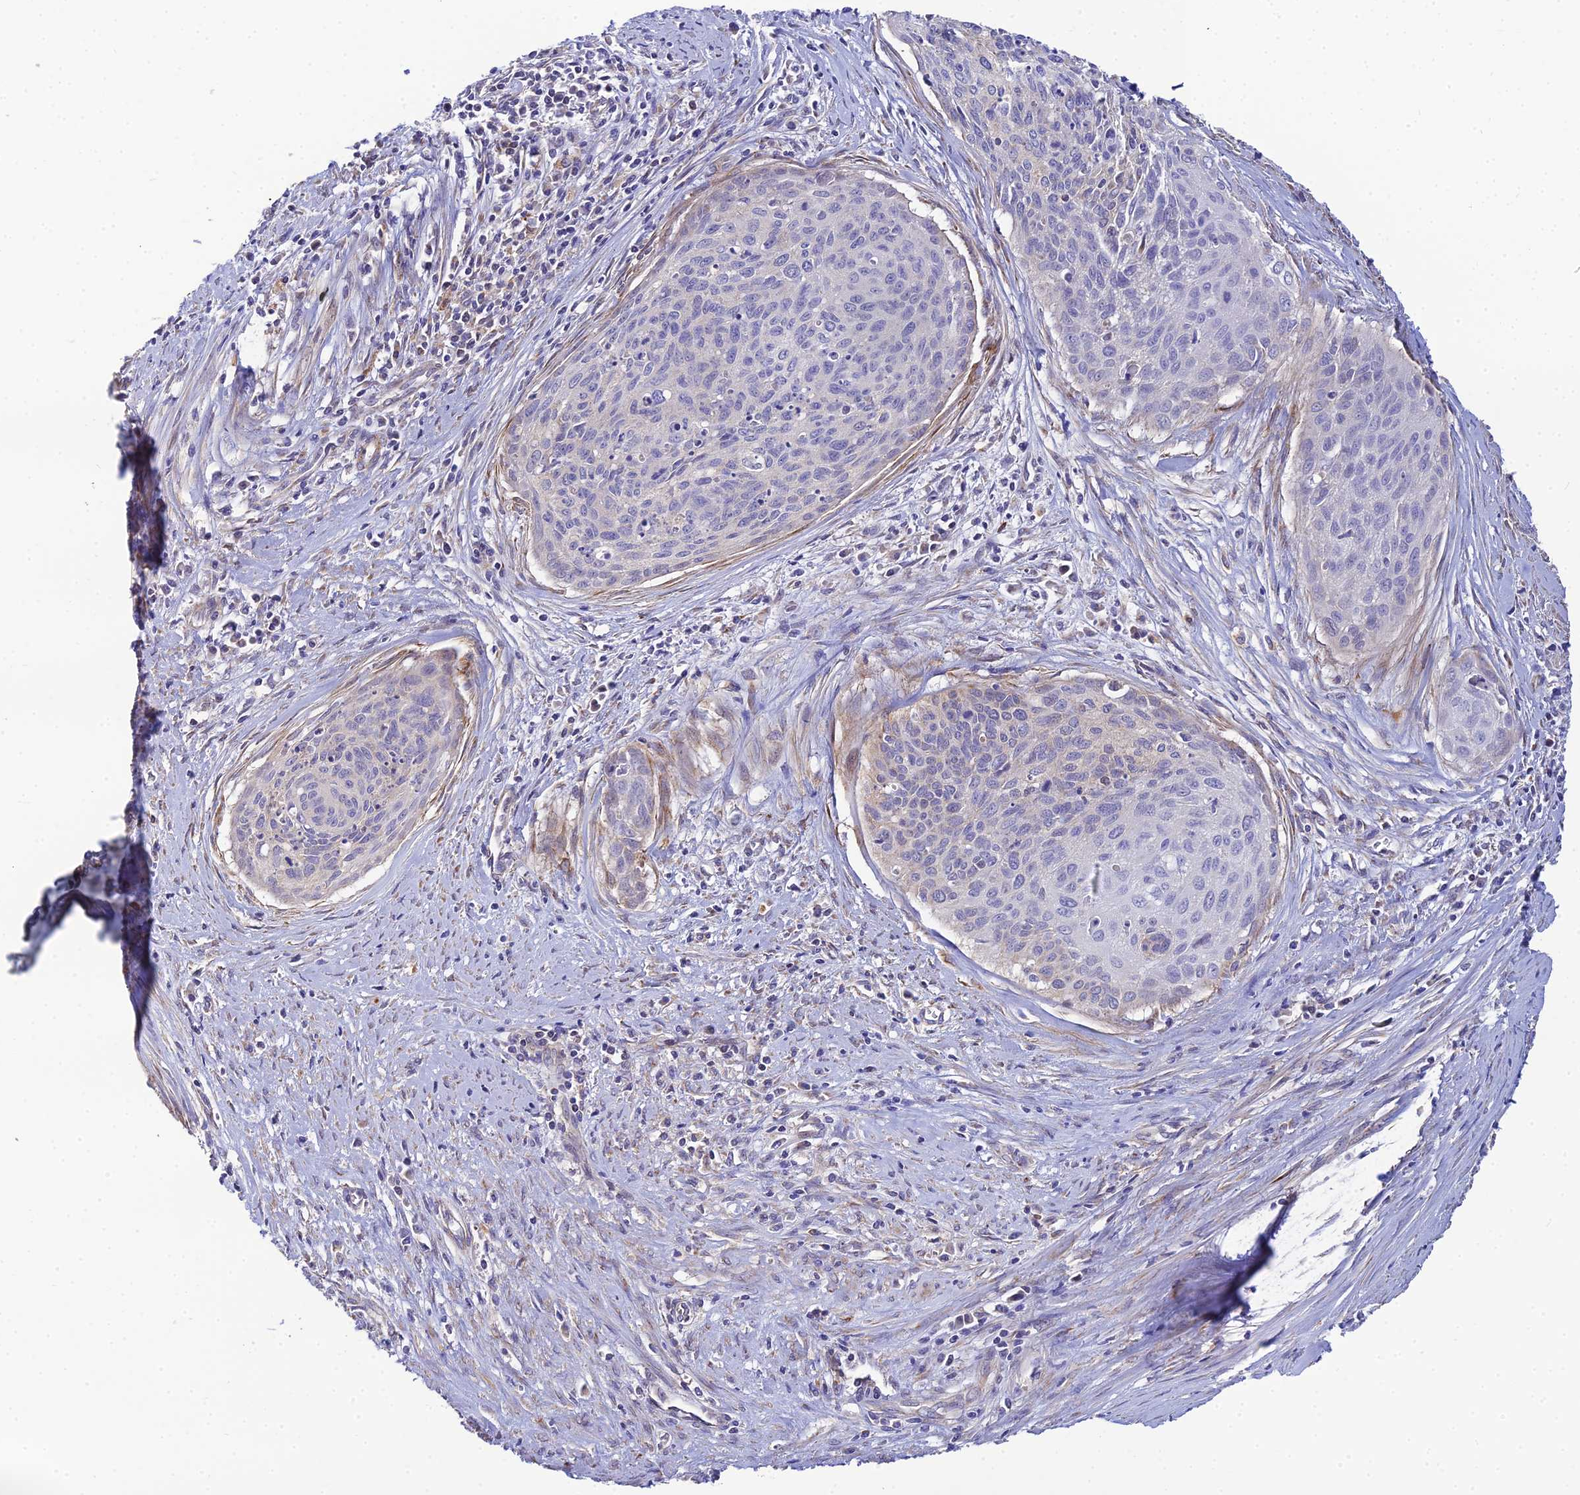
{"staining": {"intensity": "negative", "quantity": "none", "location": "none"}, "tissue": "cervical cancer", "cell_type": "Tumor cells", "image_type": "cancer", "snomed": [{"axis": "morphology", "description": "Squamous cell carcinoma, NOS"}, {"axis": "topography", "description": "Cervix"}], "caption": "This is an immunohistochemistry (IHC) photomicrograph of squamous cell carcinoma (cervical). There is no positivity in tumor cells.", "gene": "ACOT2", "patient": {"sex": "female", "age": 55}}